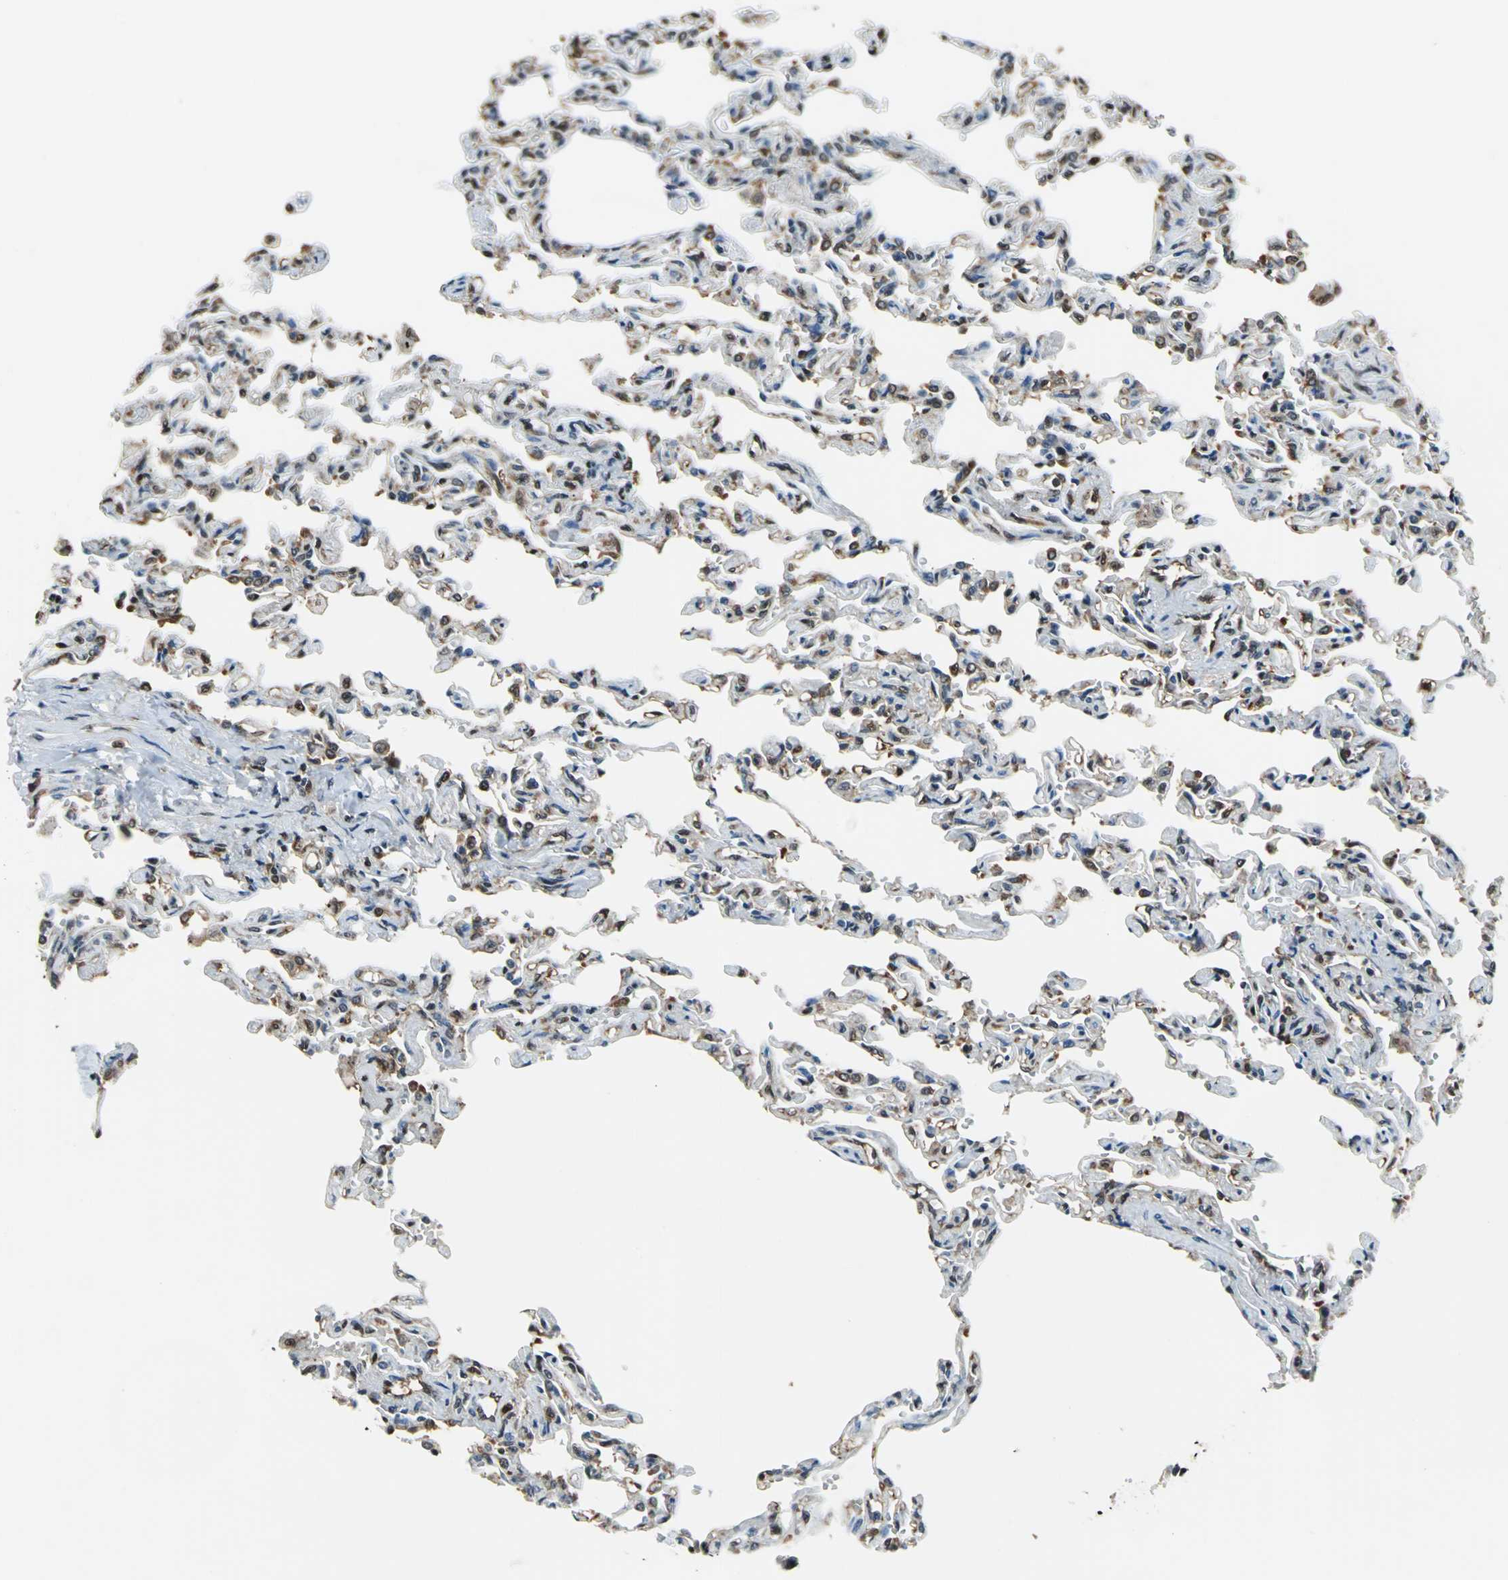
{"staining": {"intensity": "moderate", "quantity": ">75%", "location": "cytoplasmic/membranous"}, "tissue": "lung", "cell_type": "Alveolar cells", "image_type": "normal", "snomed": [{"axis": "morphology", "description": "Normal tissue, NOS"}, {"axis": "topography", "description": "Lung"}], "caption": "The photomicrograph shows staining of normal lung, revealing moderate cytoplasmic/membranous protein positivity (brown color) within alveolar cells. (IHC, brightfield microscopy, high magnification).", "gene": "PSME1", "patient": {"sex": "male", "age": 21}}